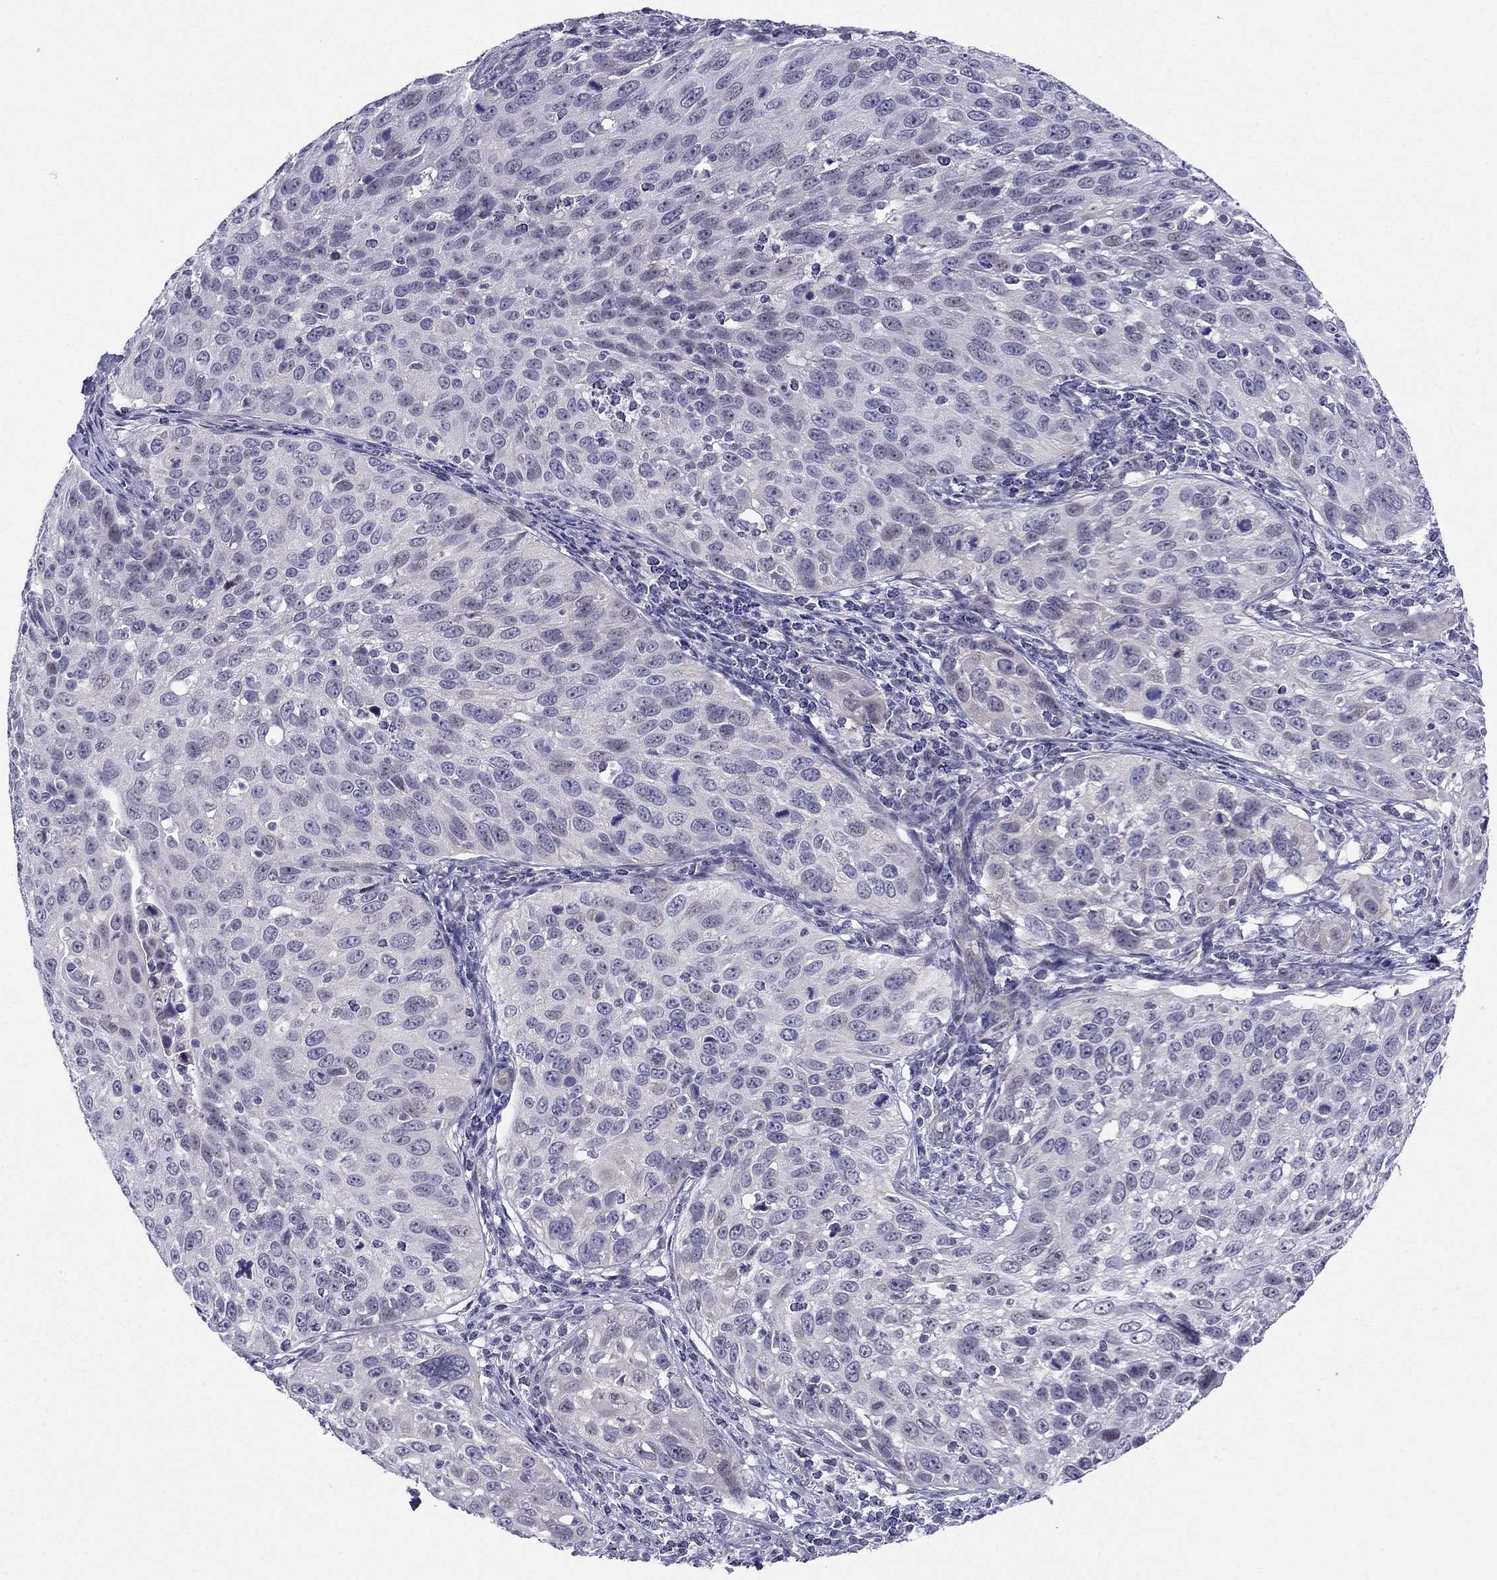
{"staining": {"intensity": "negative", "quantity": "none", "location": "none"}, "tissue": "cervical cancer", "cell_type": "Tumor cells", "image_type": "cancer", "snomed": [{"axis": "morphology", "description": "Squamous cell carcinoma, NOS"}, {"axis": "topography", "description": "Cervix"}], "caption": "Immunohistochemistry histopathology image of neoplastic tissue: human cervical cancer (squamous cell carcinoma) stained with DAB (3,3'-diaminobenzidine) demonstrates no significant protein expression in tumor cells.", "gene": "BAG5", "patient": {"sex": "female", "age": 26}}